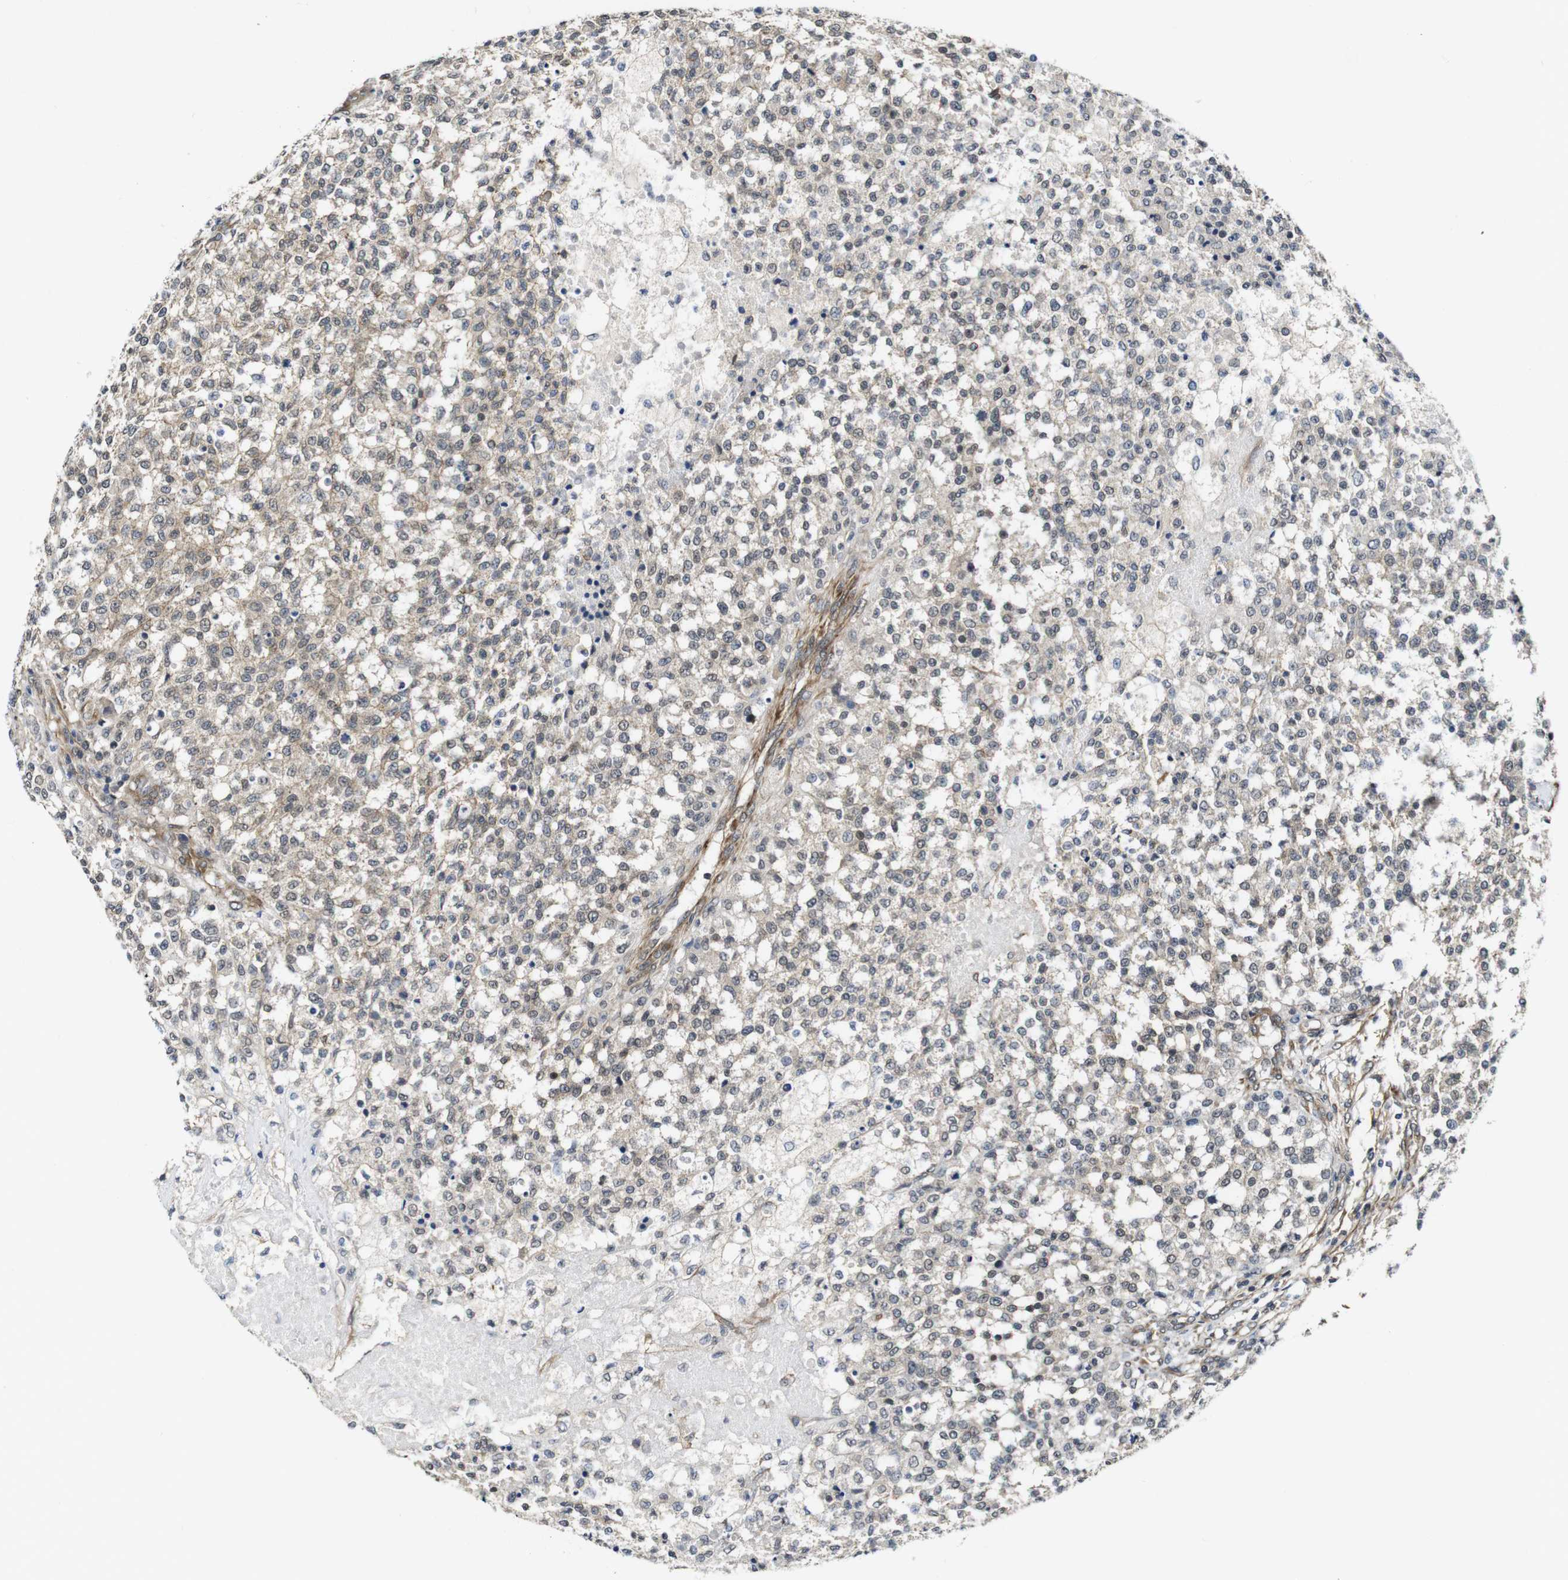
{"staining": {"intensity": "weak", "quantity": ">75%", "location": "cytoplasmic/membranous"}, "tissue": "testis cancer", "cell_type": "Tumor cells", "image_type": "cancer", "snomed": [{"axis": "morphology", "description": "Seminoma, NOS"}, {"axis": "topography", "description": "Testis"}], "caption": "Testis seminoma stained for a protein shows weak cytoplasmic/membranous positivity in tumor cells.", "gene": "ZDHHC5", "patient": {"sex": "male", "age": 59}}